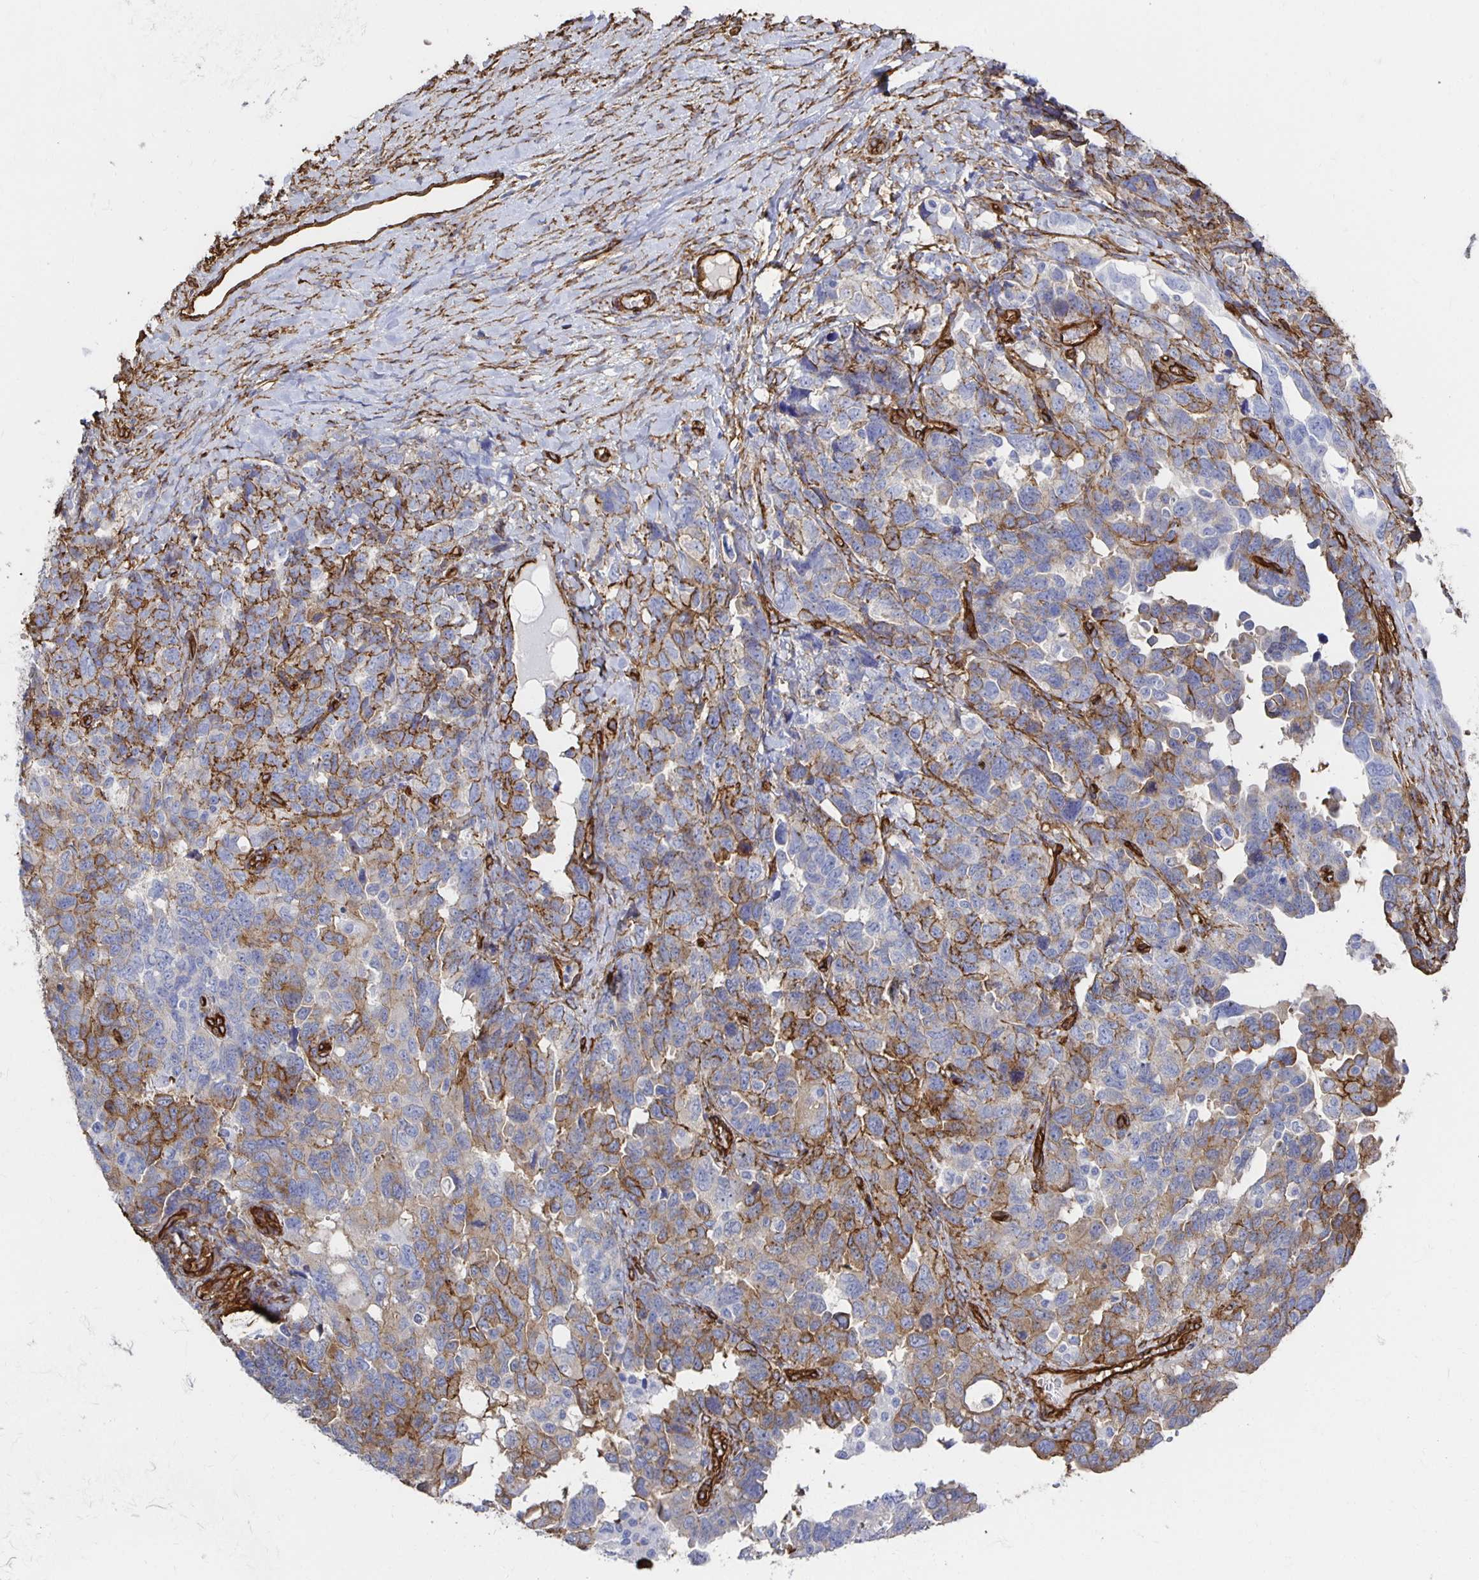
{"staining": {"intensity": "moderate", "quantity": "25%-75%", "location": "cytoplasmic/membranous"}, "tissue": "ovarian cancer", "cell_type": "Tumor cells", "image_type": "cancer", "snomed": [{"axis": "morphology", "description": "Cystadenocarcinoma, serous, NOS"}, {"axis": "topography", "description": "Ovary"}], "caption": "DAB immunohistochemical staining of serous cystadenocarcinoma (ovarian) displays moderate cytoplasmic/membranous protein positivity in about 25%-75% of tumor cells.", "gene": "VIPR2", "patient": {"sex": "female", "age": 69}}